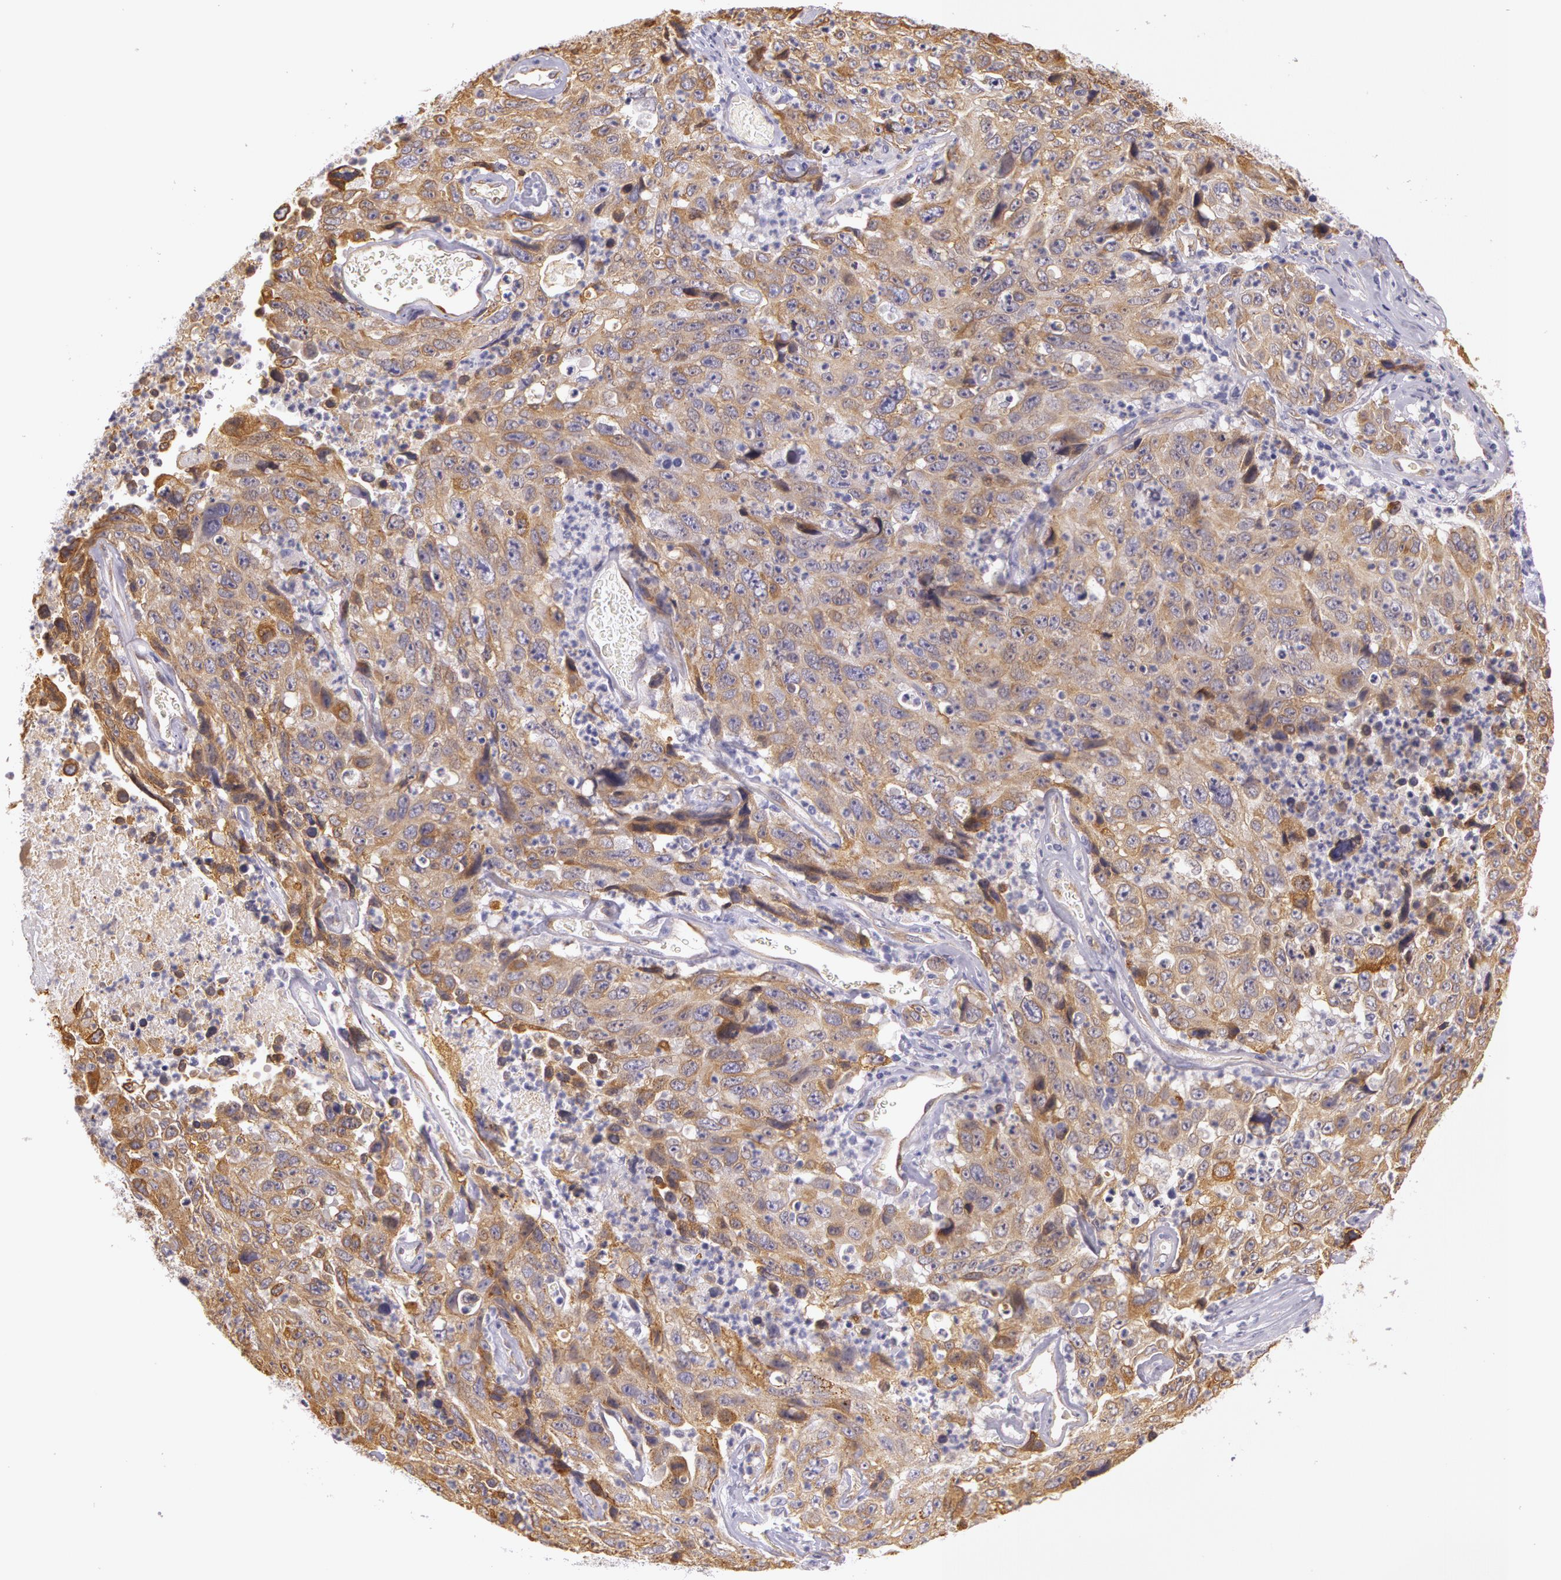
{"staining": {"intensity": "moderate", "quantity": ">75%", "location": "cytoplasmic/membranous"}, "tissue": "lung cancer", "cell_type": "Tumor cells", "image_type": "cancer", "snomed": [{"axis": "morphology", "description": "Squamous cell carcinoma, NOS"}, {"axis": "topography", "description": "Lung"}], "caption": "Lung squamous cell carcinoma stained with DAB (3,3'-diaminobenzidine) IHC displays medium levels of moderate cytoplasmic/membranous staining in approximately >75% of tumor cells. (Brightfield microscopy of DAB IHC at high magnification).", "gene": "APP", "patient": {"sex": "male", "age": 64}}